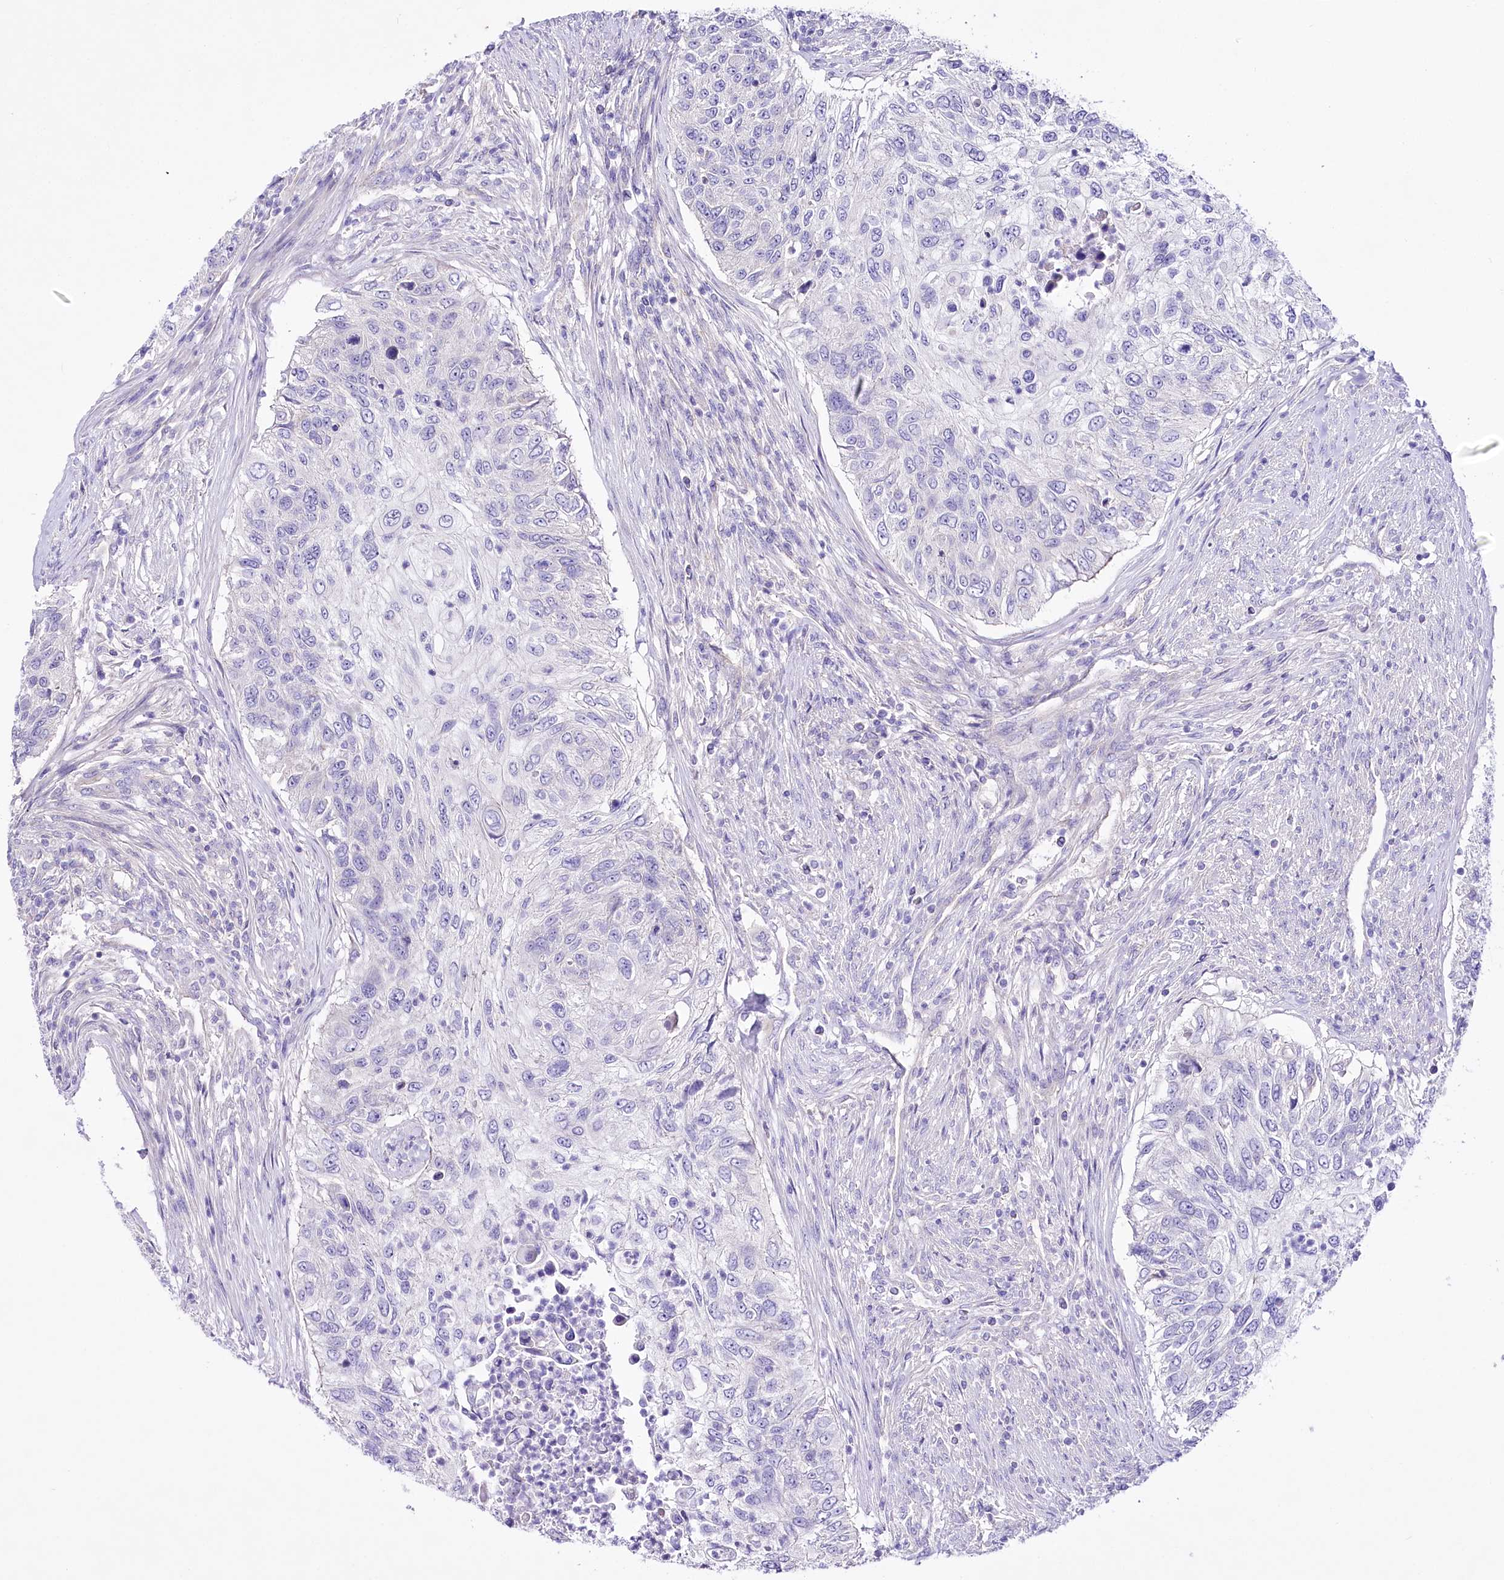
{"staining": {"intensity": "negative", "quantity": "none", "location": "none"}, "tissue": "urothelial cancer", "cell_type": "Tumor cells", "image_type": "cancer", "snomed": [{"axis": "morphology", "description": "Urothelial carcinoma, High grade"}, {"axis": "topography", "description": "Urinary bladder"}], "caption": "Tumor cells show no significant protein staining in urothelial carcinoma (high-grade).", "gene": "LRRC34", "patient": {"sex": "female", "age": 60}}